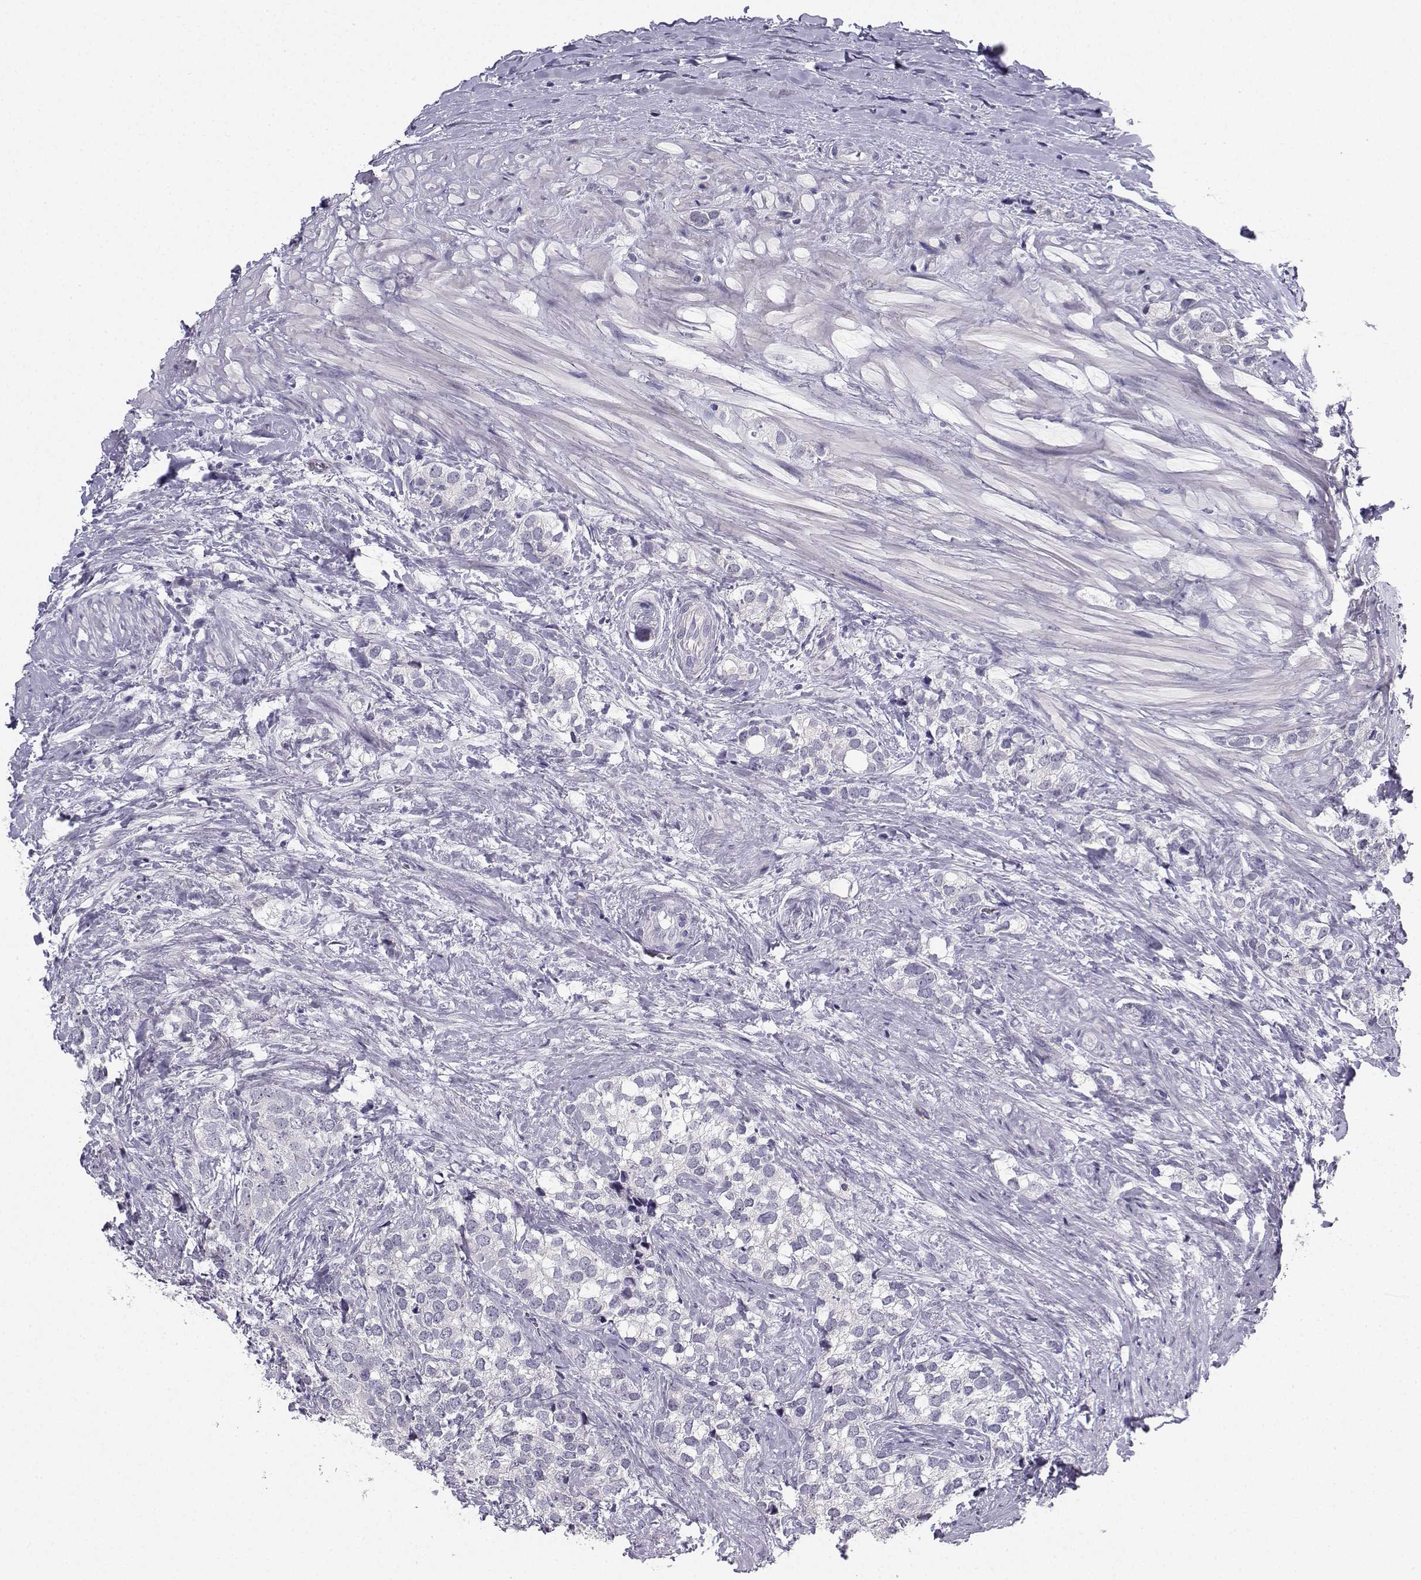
{"staining": {"intensity": "negative", "quantity": "none", "location": "none"}, "tissue": "prostate cancer", "cell_type": "Tumor cells", "image_type": "cancer", "snomed": [{"axis": "morphology", "description": "Adenocarcinoma, NOS"}, {"axis": "topography", "description": "Prostate and seminal vesicle, NOS"}], "caption": "An IHC histopathology image of prostate adenocarcinoma is shown. There is no staining in tumor cells of prostate adenocarcinoma. Nuclei are stained in blue.", "gene": "CALY", "patient": {"sex": "male", "age": 63}}